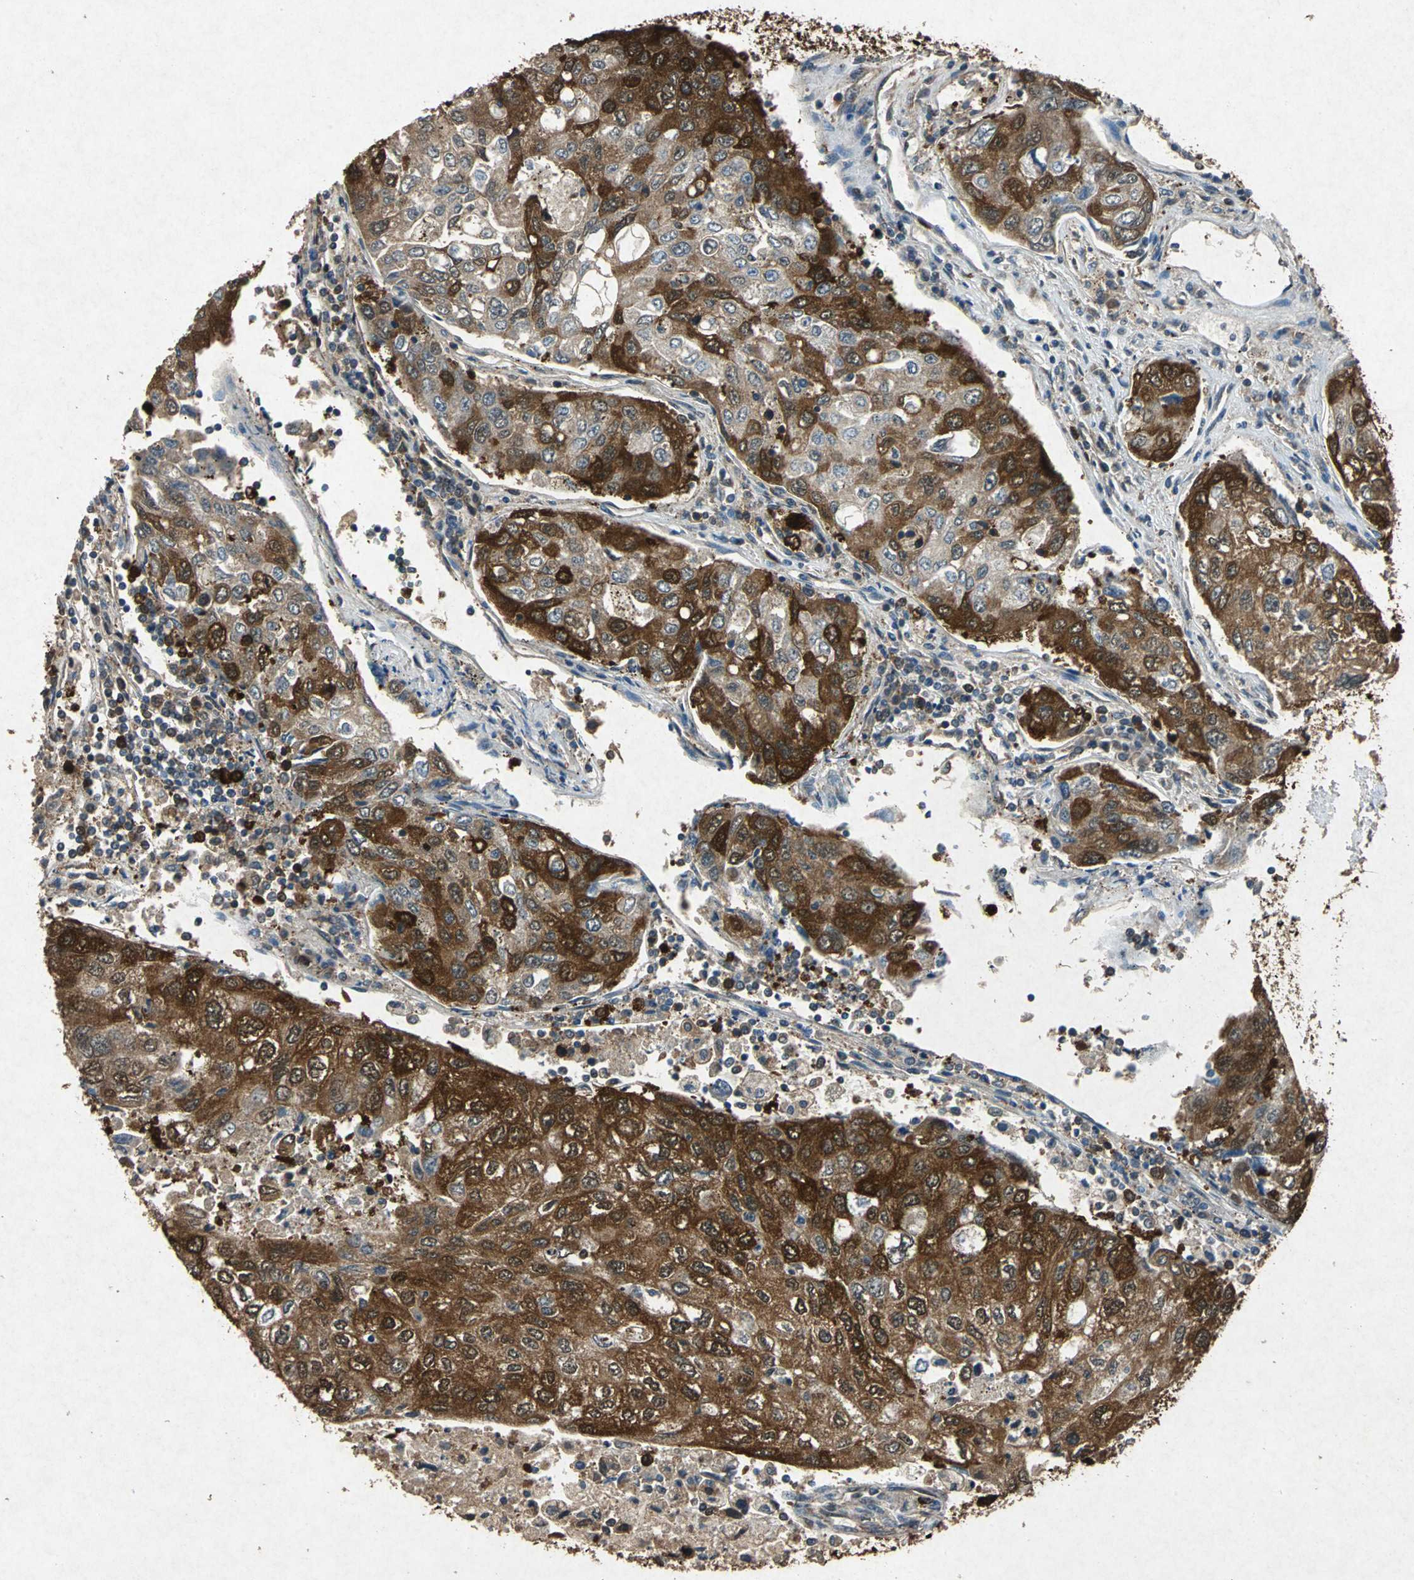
{"staining": {"intensity": "strong", "quantity": ">75%", "location": "cytoplasmic/membranous"}, "tissue": "urothelial cancer", "cell_type": "Tumor cells", "image_type": "cancer", "snomed": [{"axis": "morphology", "description": "Urothelial carcinoma, High grade"}, {"axis": "topography", "description": "Lymph node"}, {"axis": "topography", "description": "Urinary bladder"}], "caption": "Strong cytoplasmic/membranous protein staining is present in about >75% of tumor cells in urothelial cancer.", "gene": "HSP90AB1", "patient": {"sex": "male", "age": 51}}